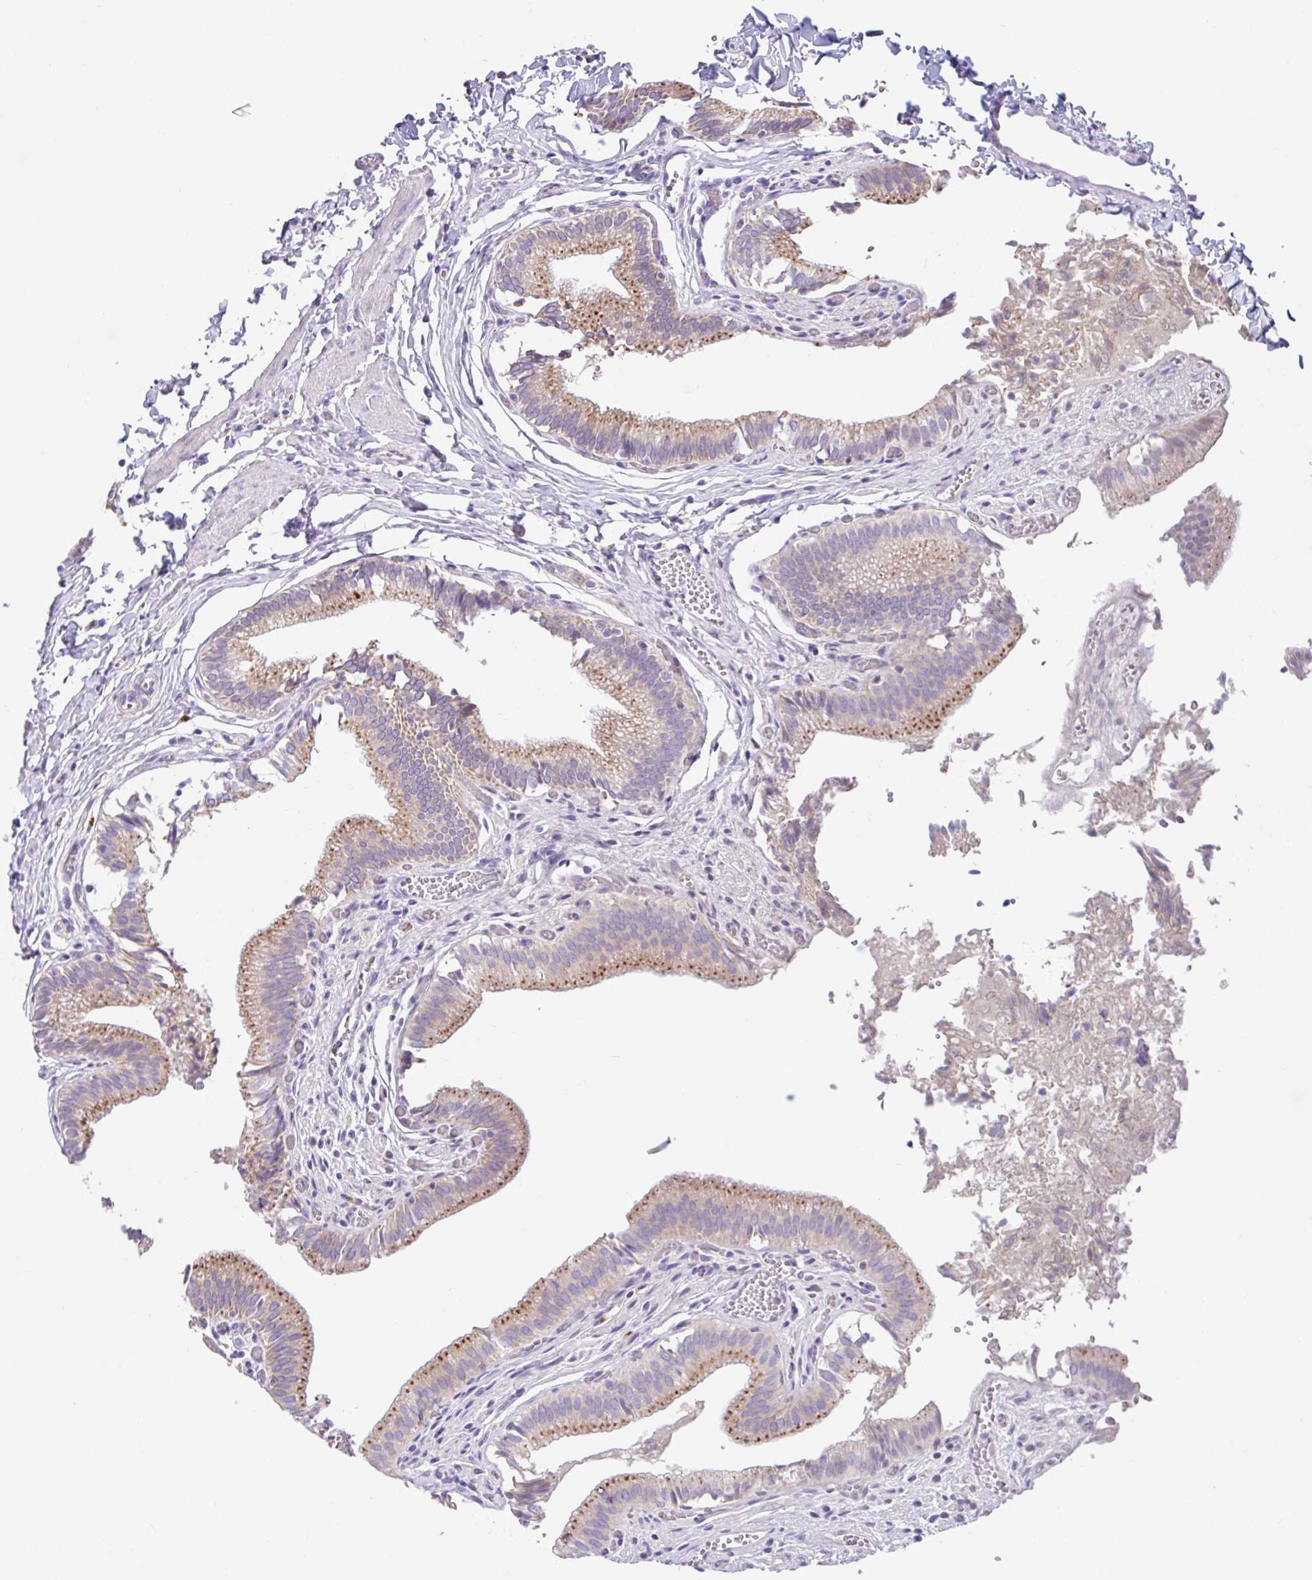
{"staining": {"intensity": "strong", "quantity": "25%-75%", "location": "cytoplasmic/membranous"}, "tissue": "gallbladder", "cell_type": "Glandular cells", "image_type": "normal", "snomed": [{"axis": "morphology", "description": "Normal tissue, NOS"}, {"axis": "topography", "description": "Gallbladder"}, {"axis": "topography", "description": "Peripheral nerve tissue"}], "caption": "Strong cytoplasmic/membranous staining for a protein is identified in approximately 25%-75% of glandular cells of normal gallbladder using immunohistochemistry.", "gene": "ZNF33A", "patient": {"sex": "male", "age": 17}}